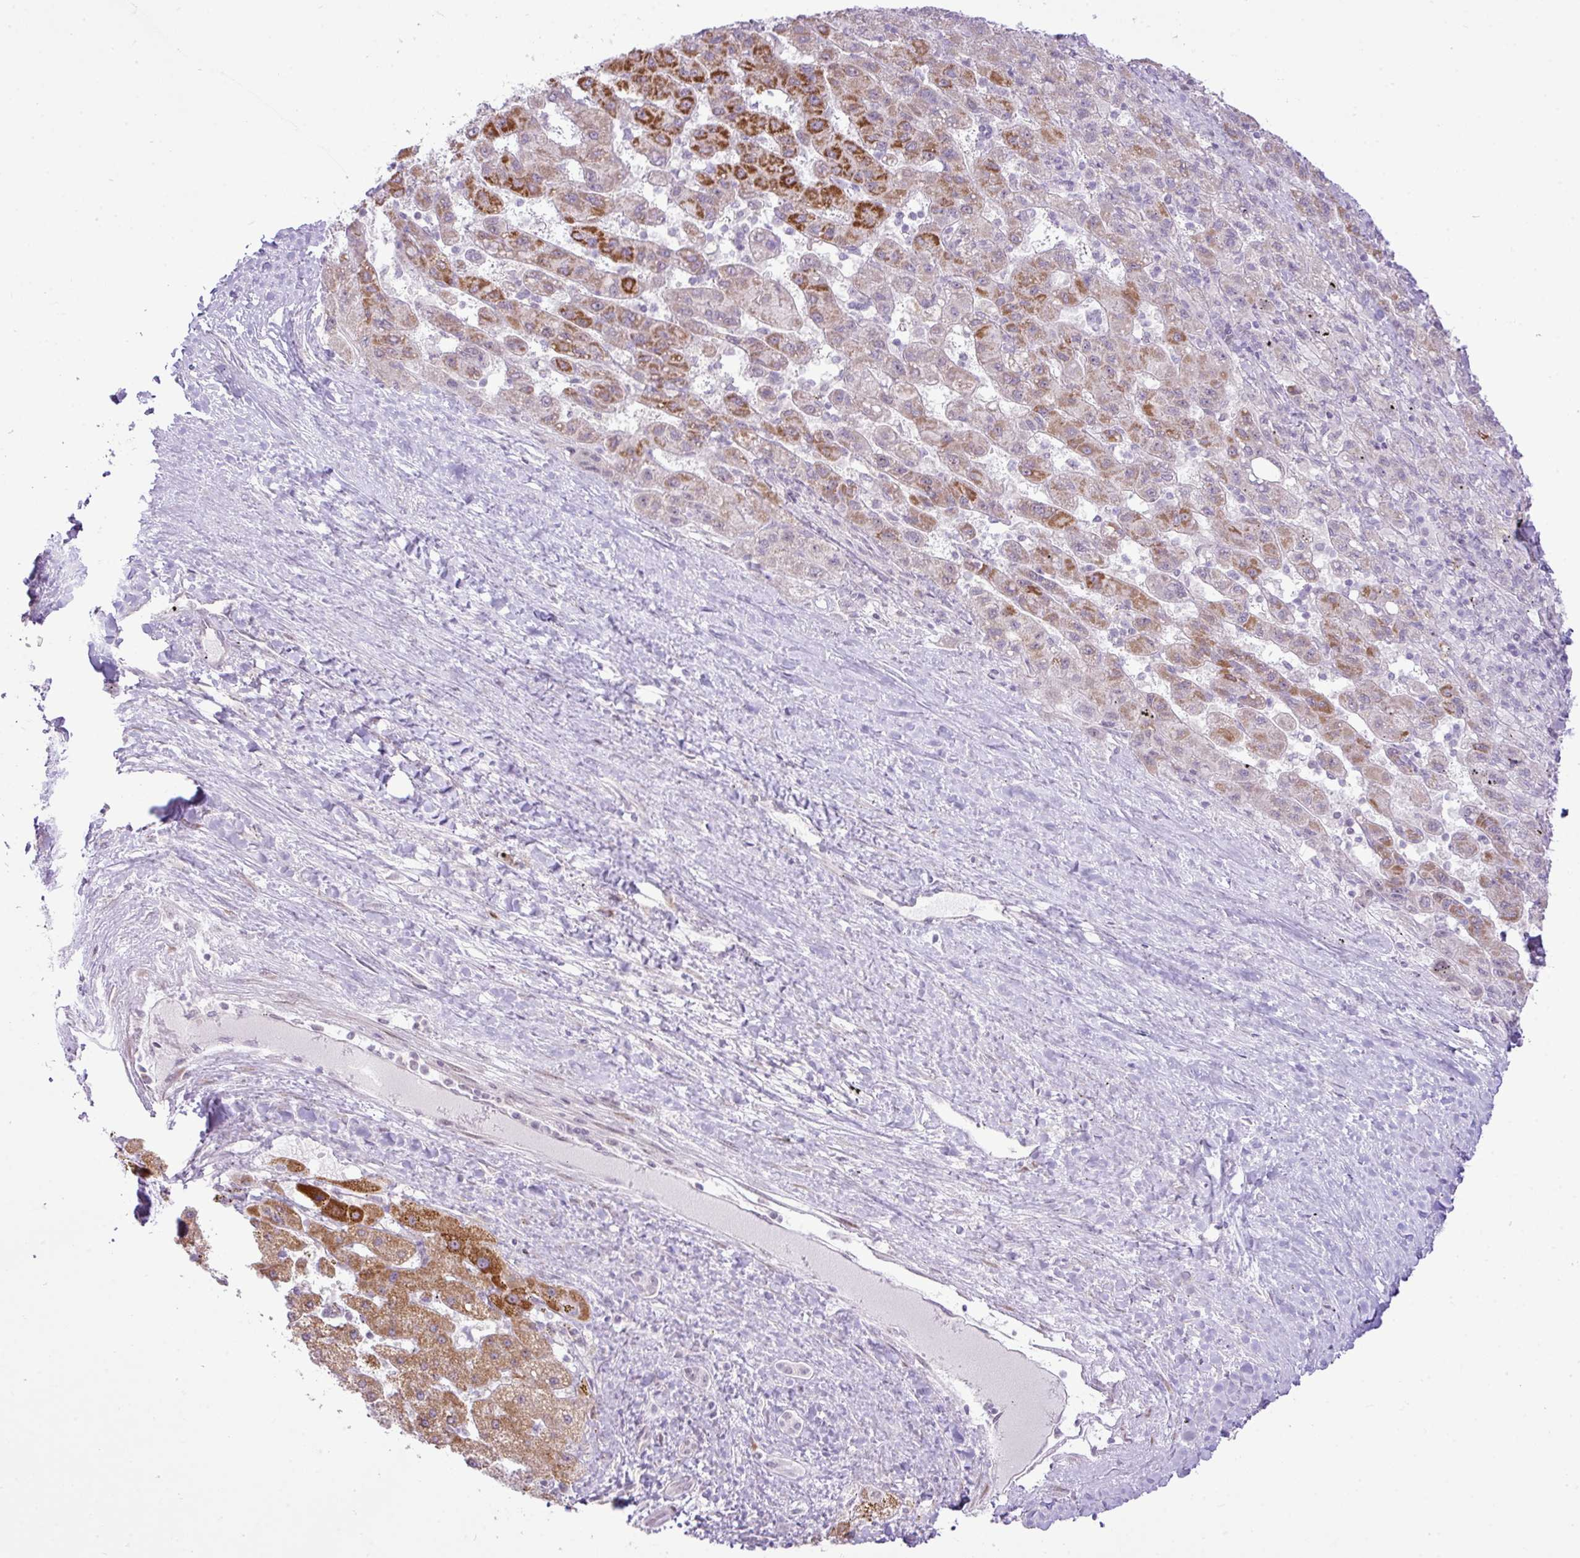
{"staining": {"intensity": "strong", "quantity": "<25%", "location": "cytoplasmic/membranous"}, "tissue": "liver cancer", "cell_type": "Tumor cells", "image_type": "cancer", "snomed": [{"axis": "morphology", "description": "Carcinoma, Hepatocellular, NOS"}, {"axis": "topography", "description": "Liver"}], "caption": "About <25% of tumor cells in human liver cancer show strong cytoplasmic/membranous protein staining as visualized by brown immunohistochemical staining.", "gene": "ELOA2", "patient": {"sex": "female", "age": 82}}